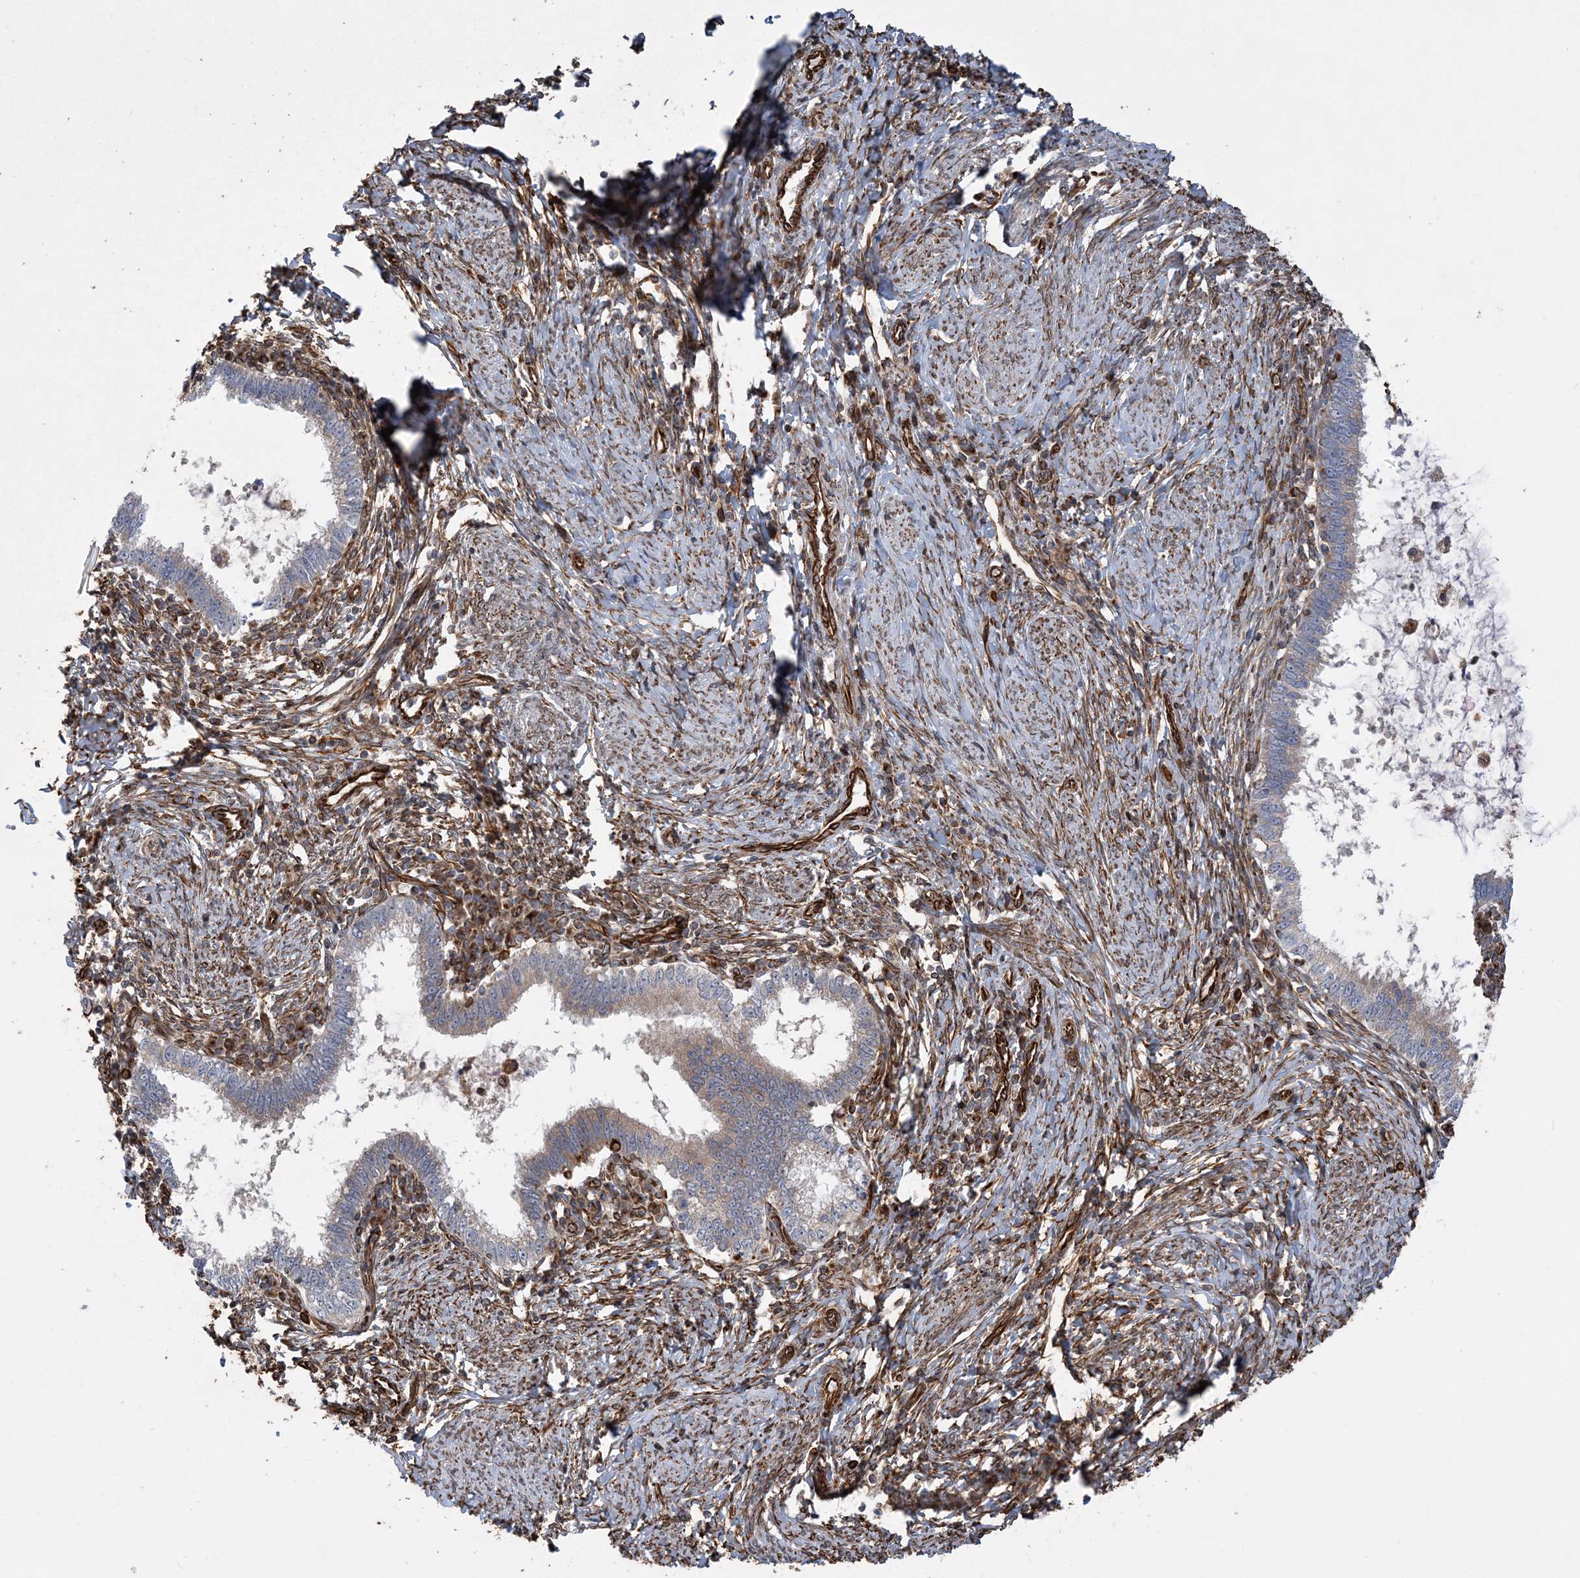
{"staining": {"intensity": "weak", "quantity": "<25%", "location": "cytoplasmic/membranous"}, "tissue": "cervical cancer", "cell_type": "Tumor cells", "image_type": "cancer", "snomed": [{"axis": "morphology", "description": "Adenocarcinoma, NOS"}, {"axis": "topography", "description": "Cervix"}], "caption": "The immunohistochemistry image has no significant expression in tumor cells of cervical adenocarcinoma tissue.", "gene": "FAM114A2", "patient": {"sex": "female", "age": 36}}